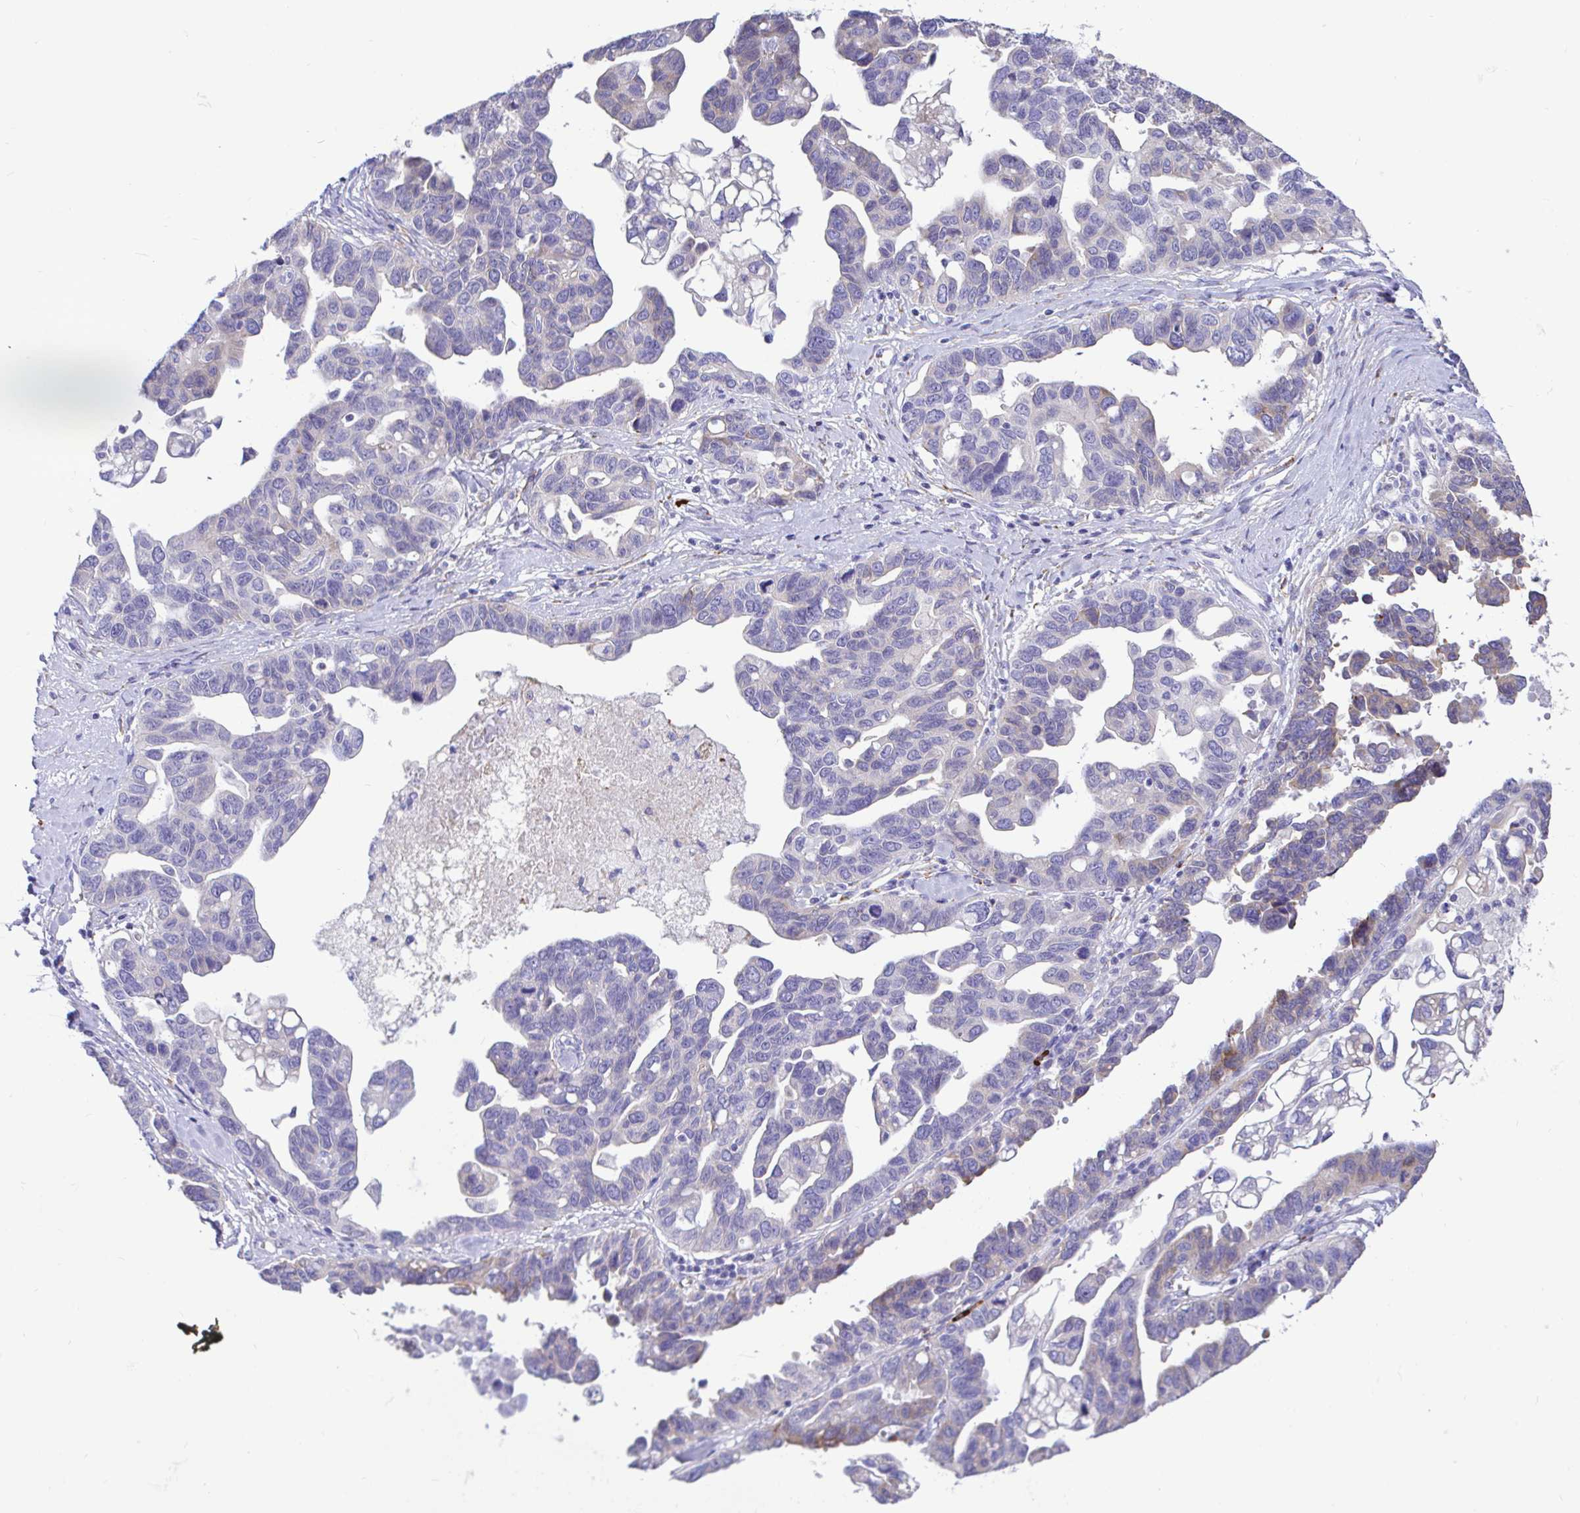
{"staining": {"intensity": "negative", "quantity": "none", "location": "none"}, "tissue": "ovarian cancer", "cell_type": "Tumor cells", "image_type": "cancer", "snomed": [{"axis": "morphology", "description": "Cystadenocarcinoma, serous, NOS"}, {"axis": "topography", "description": "Ovary"}], "caption": "Tumor cells are negative for protein expression in human ovarian cancer (serous cystadenocarcinoma).", "gene": "CCDC62", "patient": {"sex": "female", "age": 69}}